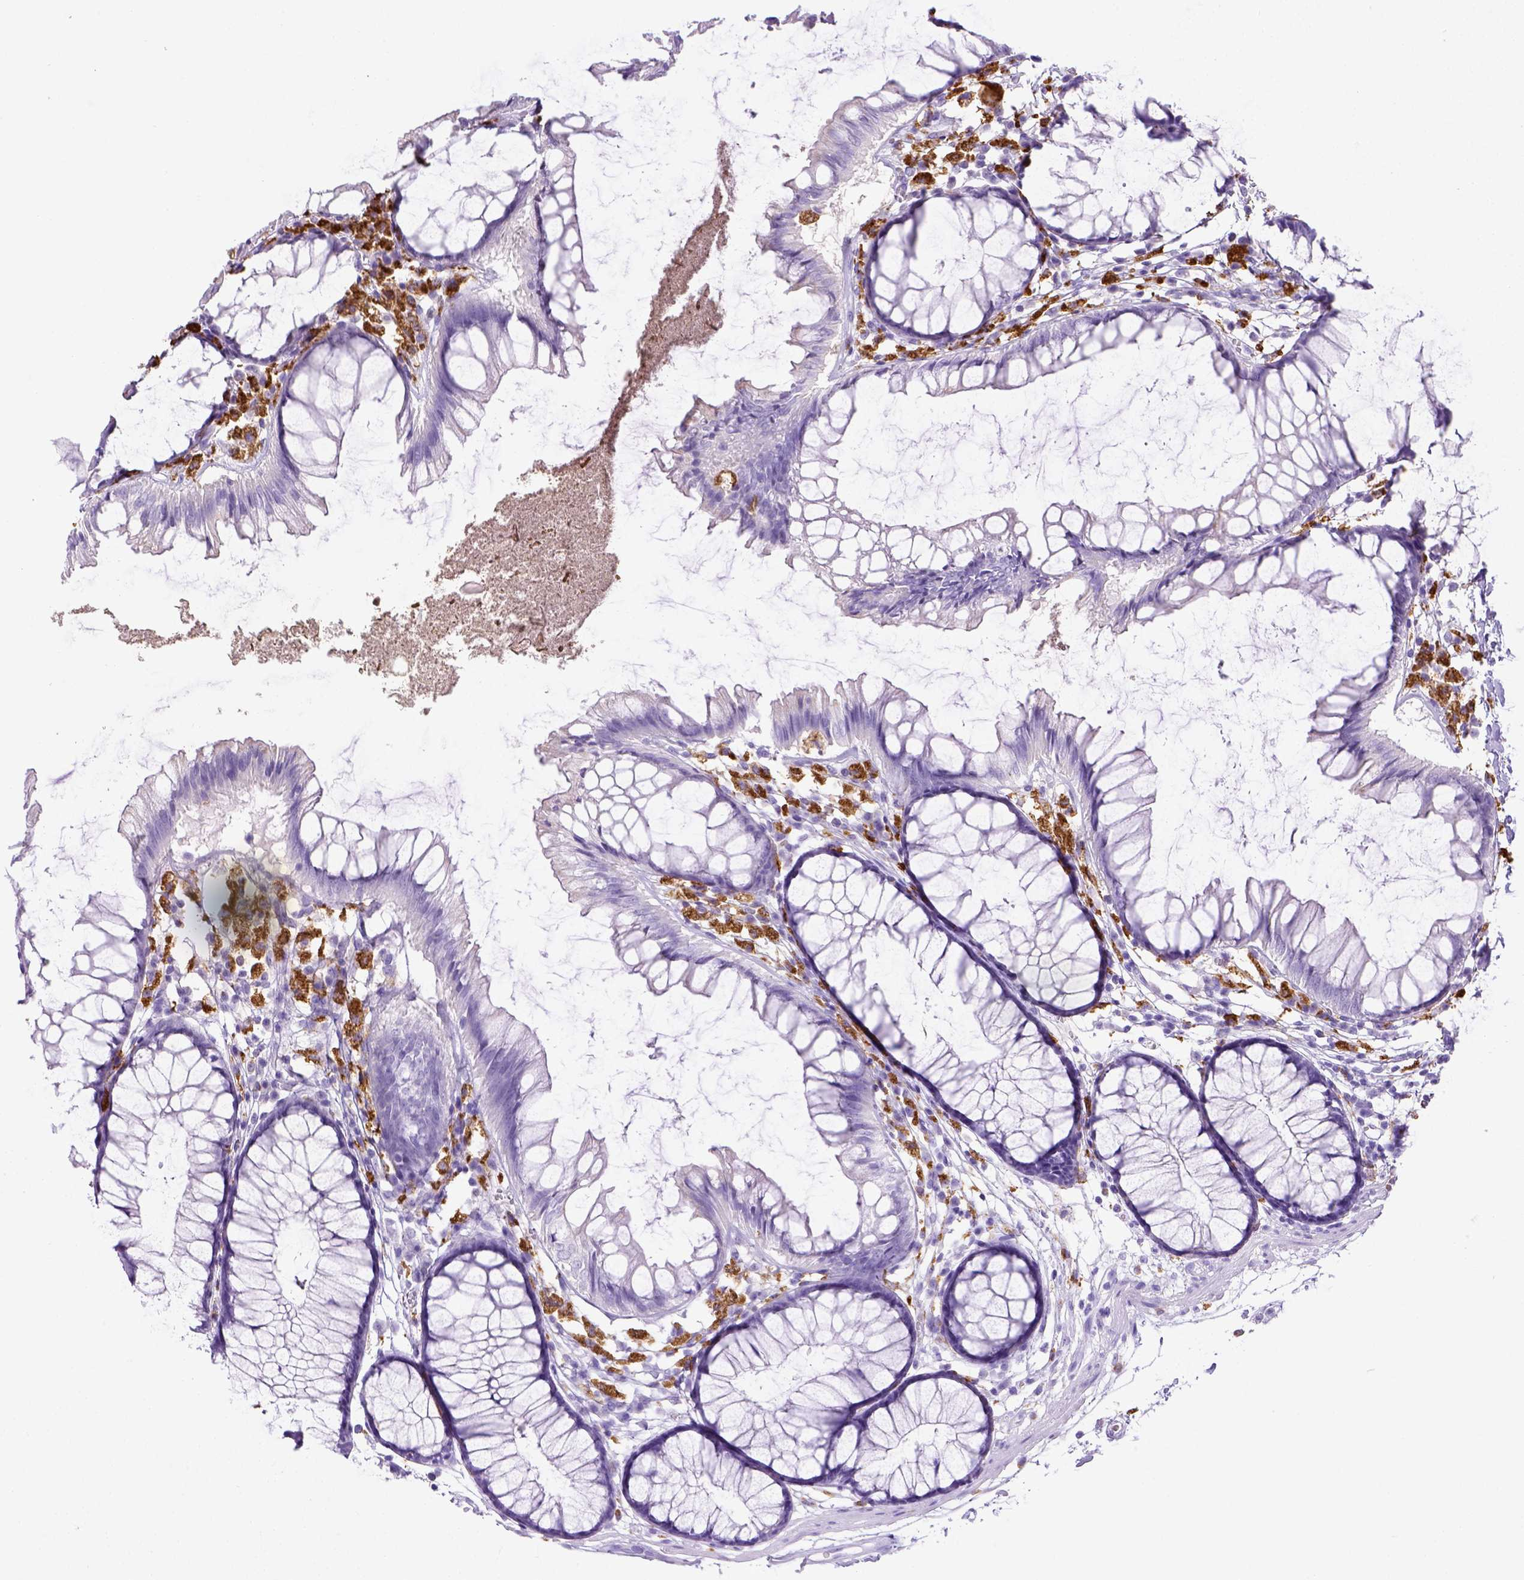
{"staining": {"intensity": "negative", "quantity": "none", "location": "none"}, "tissue": "colon", "cell_type": "Endothelial cells", "image_type": "normal", "snomed": [{"axis": "morphology", "description": "Normal tissue, NOS"}, {"axis": "morphology", "description": "Adenocarcinoma, NOS"}, {"axis": "topography", "description": "Colon"}], "caption": "DAB immunohistochemical staining of normal human colon demonstrates no significant positivity in endothelial cells.", "gene": "CD68", "patient": {"sex": "male", "age": 65}}